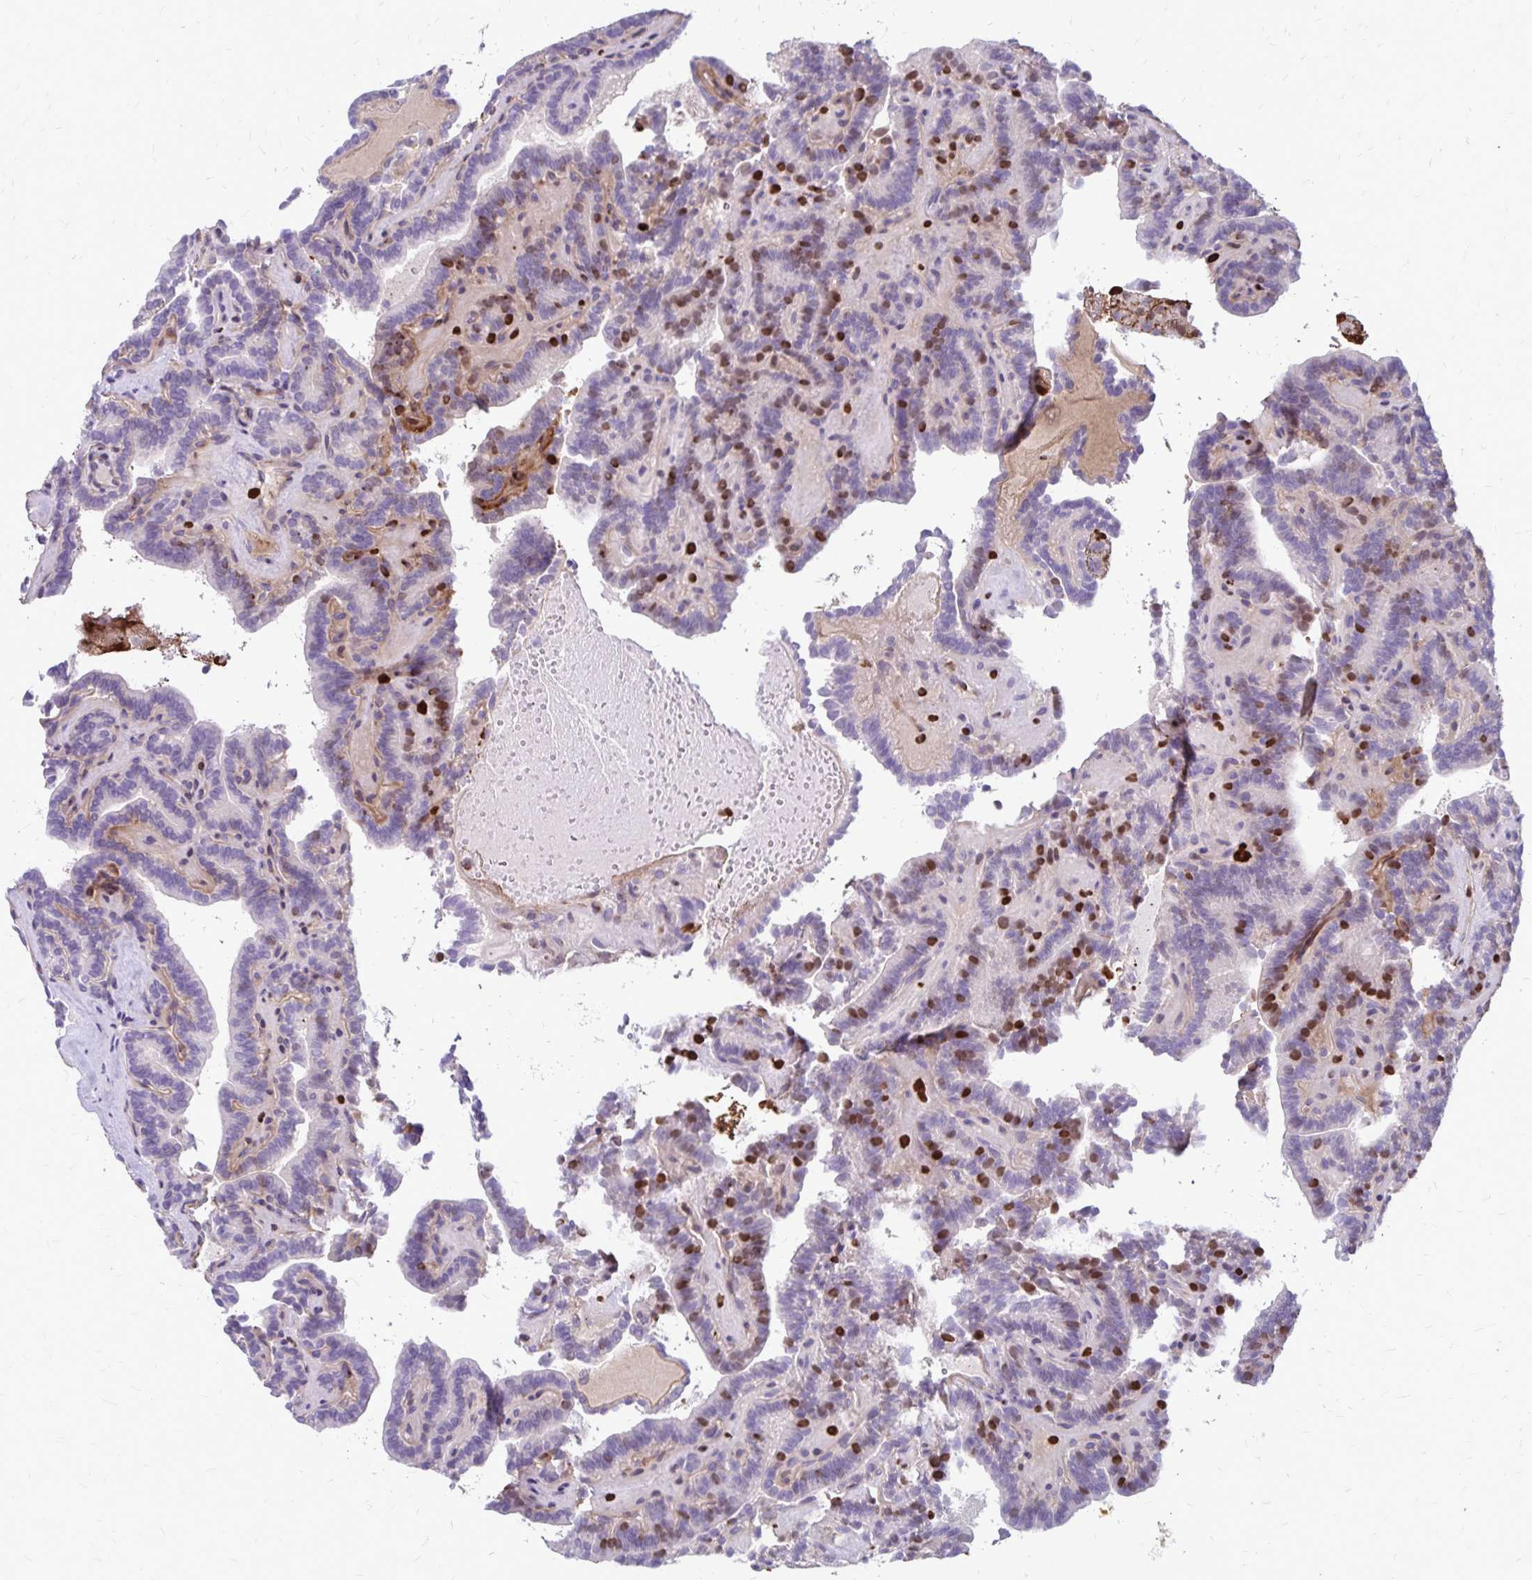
{"staining": {"intensity": "moderate", "quantity": "<25%", "location": "nuclear"}, "tissue": "thyroid cancer", "cell_type": "Tumor cells", "image_type": "cancer", "snomed": [{"axis": "morphology", "description": "Papillary adenocarcinoma, NOS"}, {"axis": "topography", "description": "Thyroid gland"}], "caption": "This histopathology image shows immunohistochemistry staining of human thyroid cancer, with low moderate nuclear staining in approximately <25% of tumor cells.", "gene": "TNS3", "patient": {"sex": "female", "age": 21}}